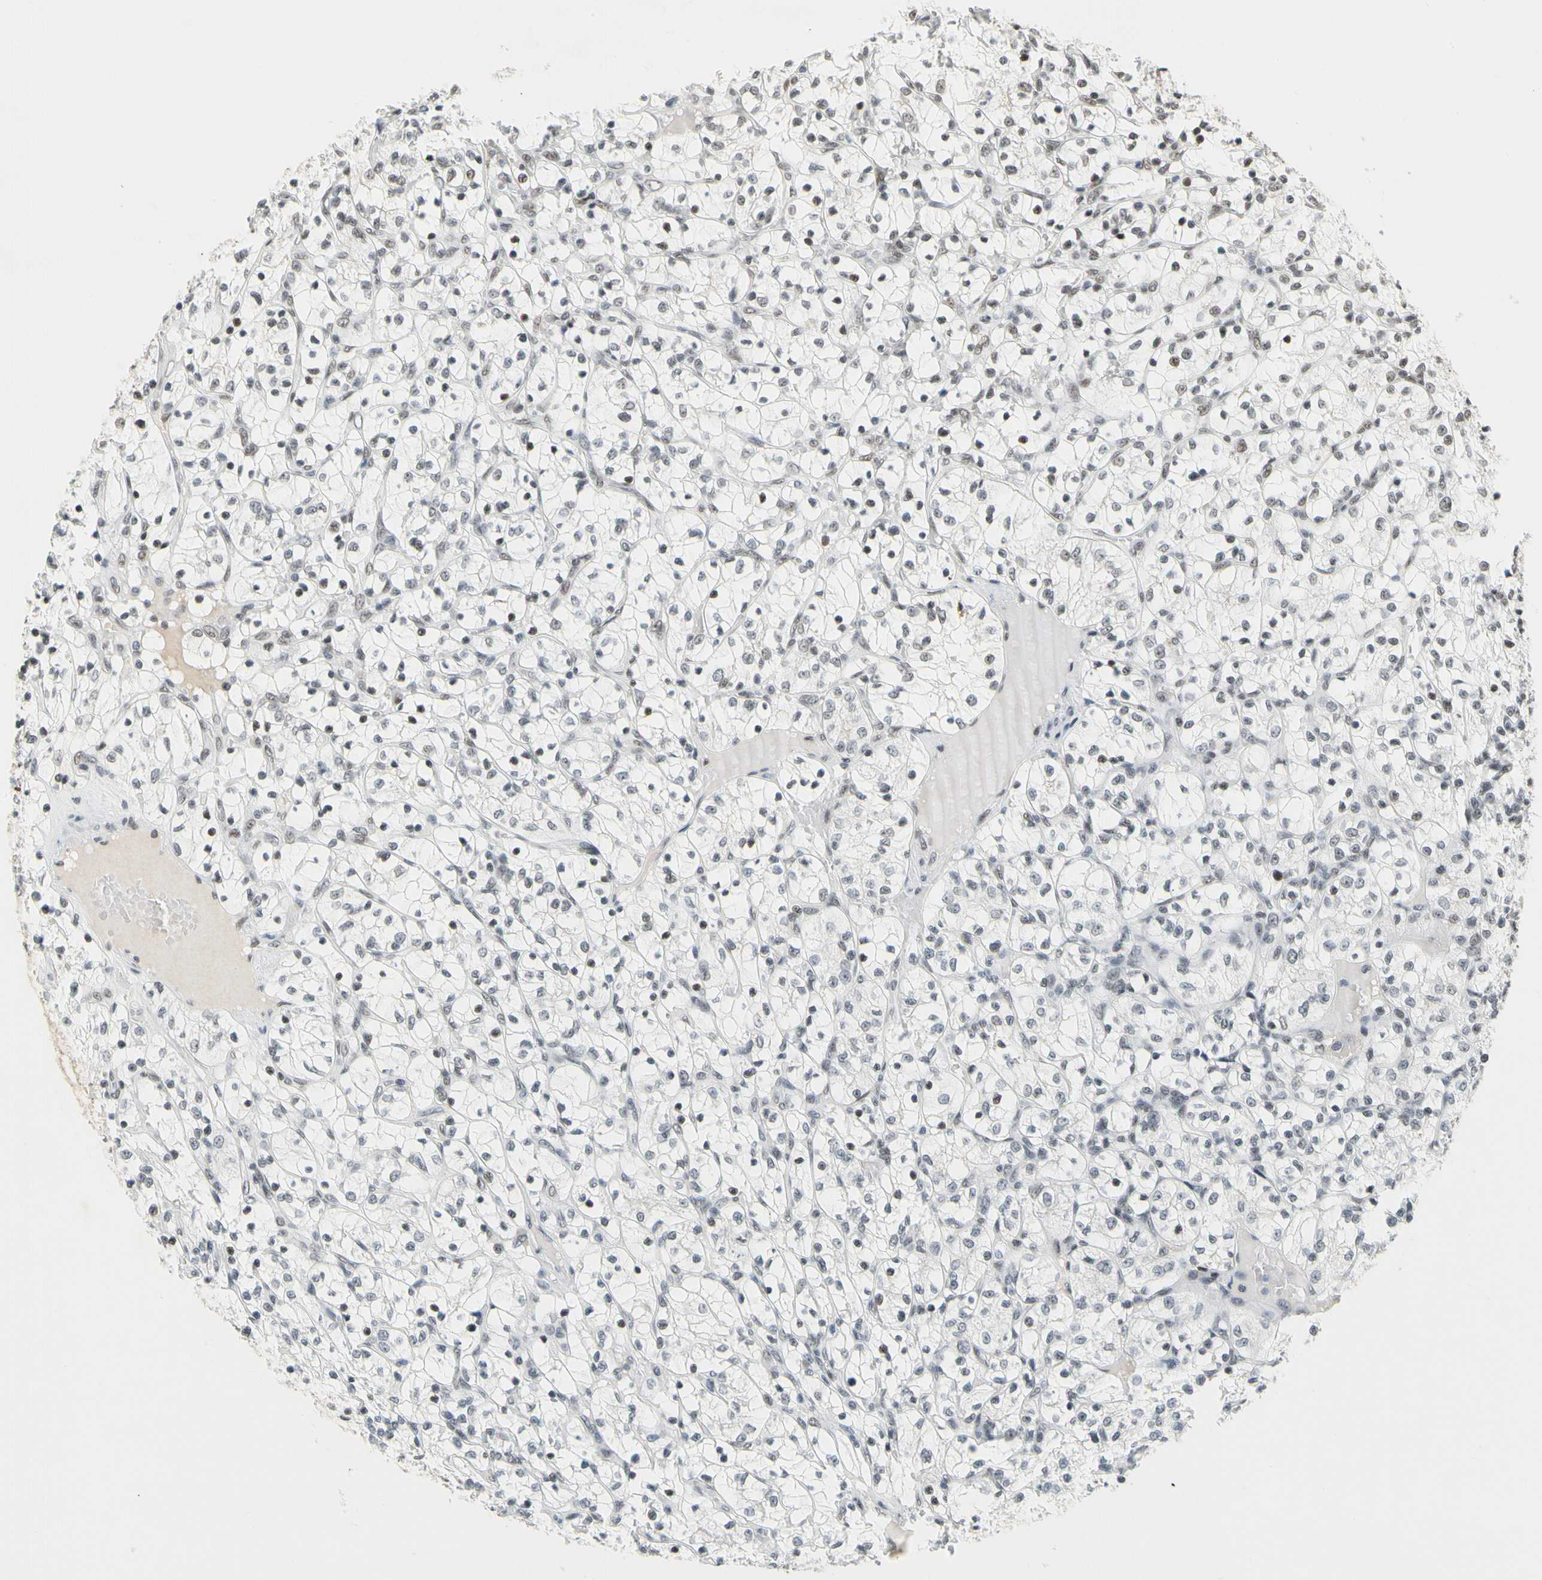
{"staining": {"intensity": "strong", "quantity": "25%-75%", "location": "nuclear"}, "tissue": "renal cancer", "cell_type": "Tumor cells", "image_type": "cancer", "snomed": [{"axis": "morphology", "description": "Adenocarcinoma, NOS"}, {"axis": "topography", "description": "Kidney"}], "caption": "Strong nuclear positivity is identified in approximately 25%-75% of tumor cells in adenocarcinoma (renal).", "gene": "ZSCAN16", "patient": {"sex": "female", "age": 69}}